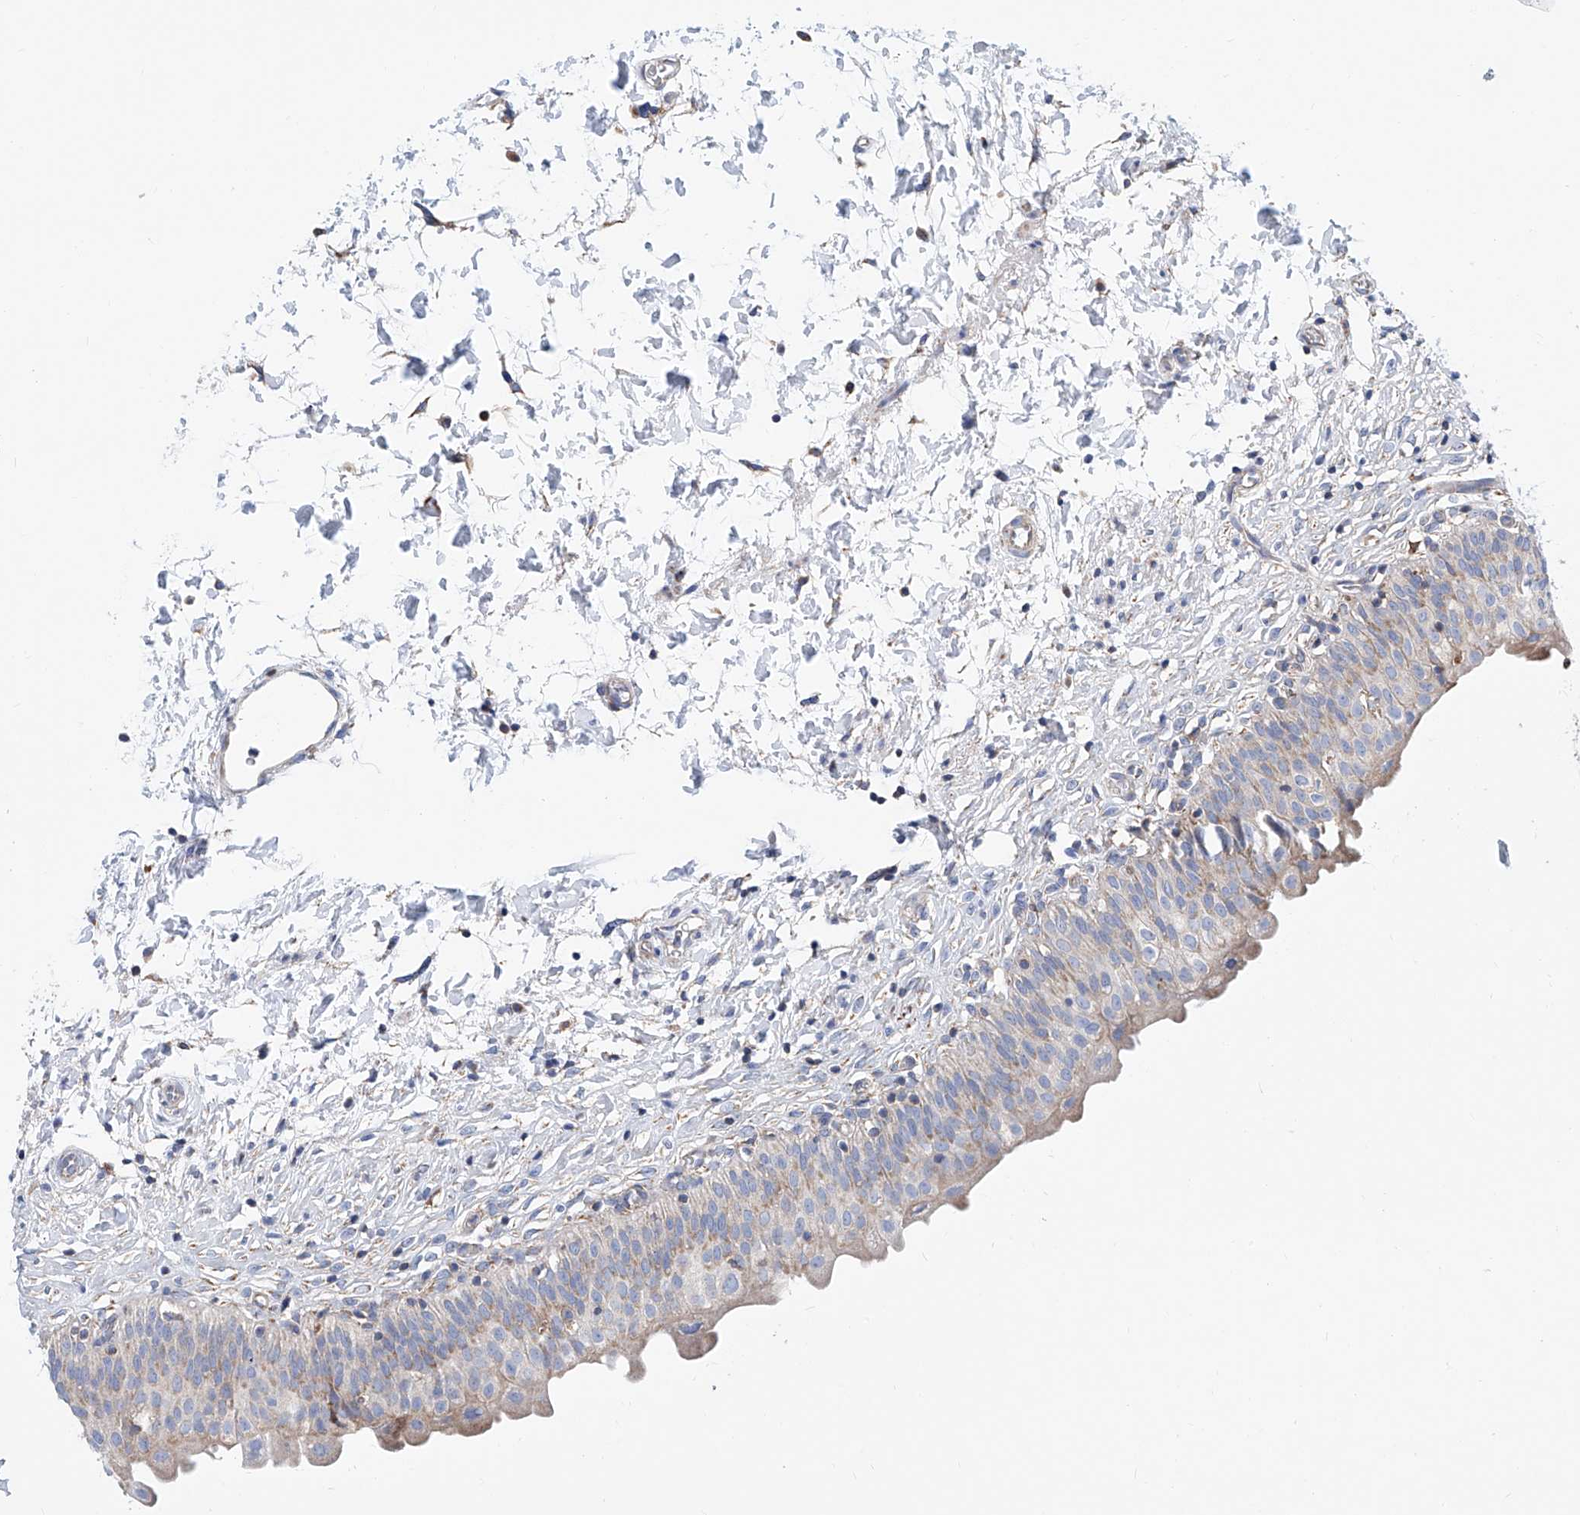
{"staining": {"intensity": "weak", "quantity": "25%-75%", "location": "cytoplasmic/membranous"}, "tissue": "urinary bladder", "cell_type": "Urothelial cells", "image_type": "normal", "snomed": [{"axis": "morphology", "description": "Normal tissue, NOS"}, {"axis": "topography", "description": "Urinary bladder"}], "caption": "Approximately 25%-75% of urothelial cells in benign urinary bladder display weak cytoplasmic/membranous protein staining as visualized by brown immunohistochemical staining.", "gene": "MAD2L1", "patient": {"sex": "male", "age": 55}}